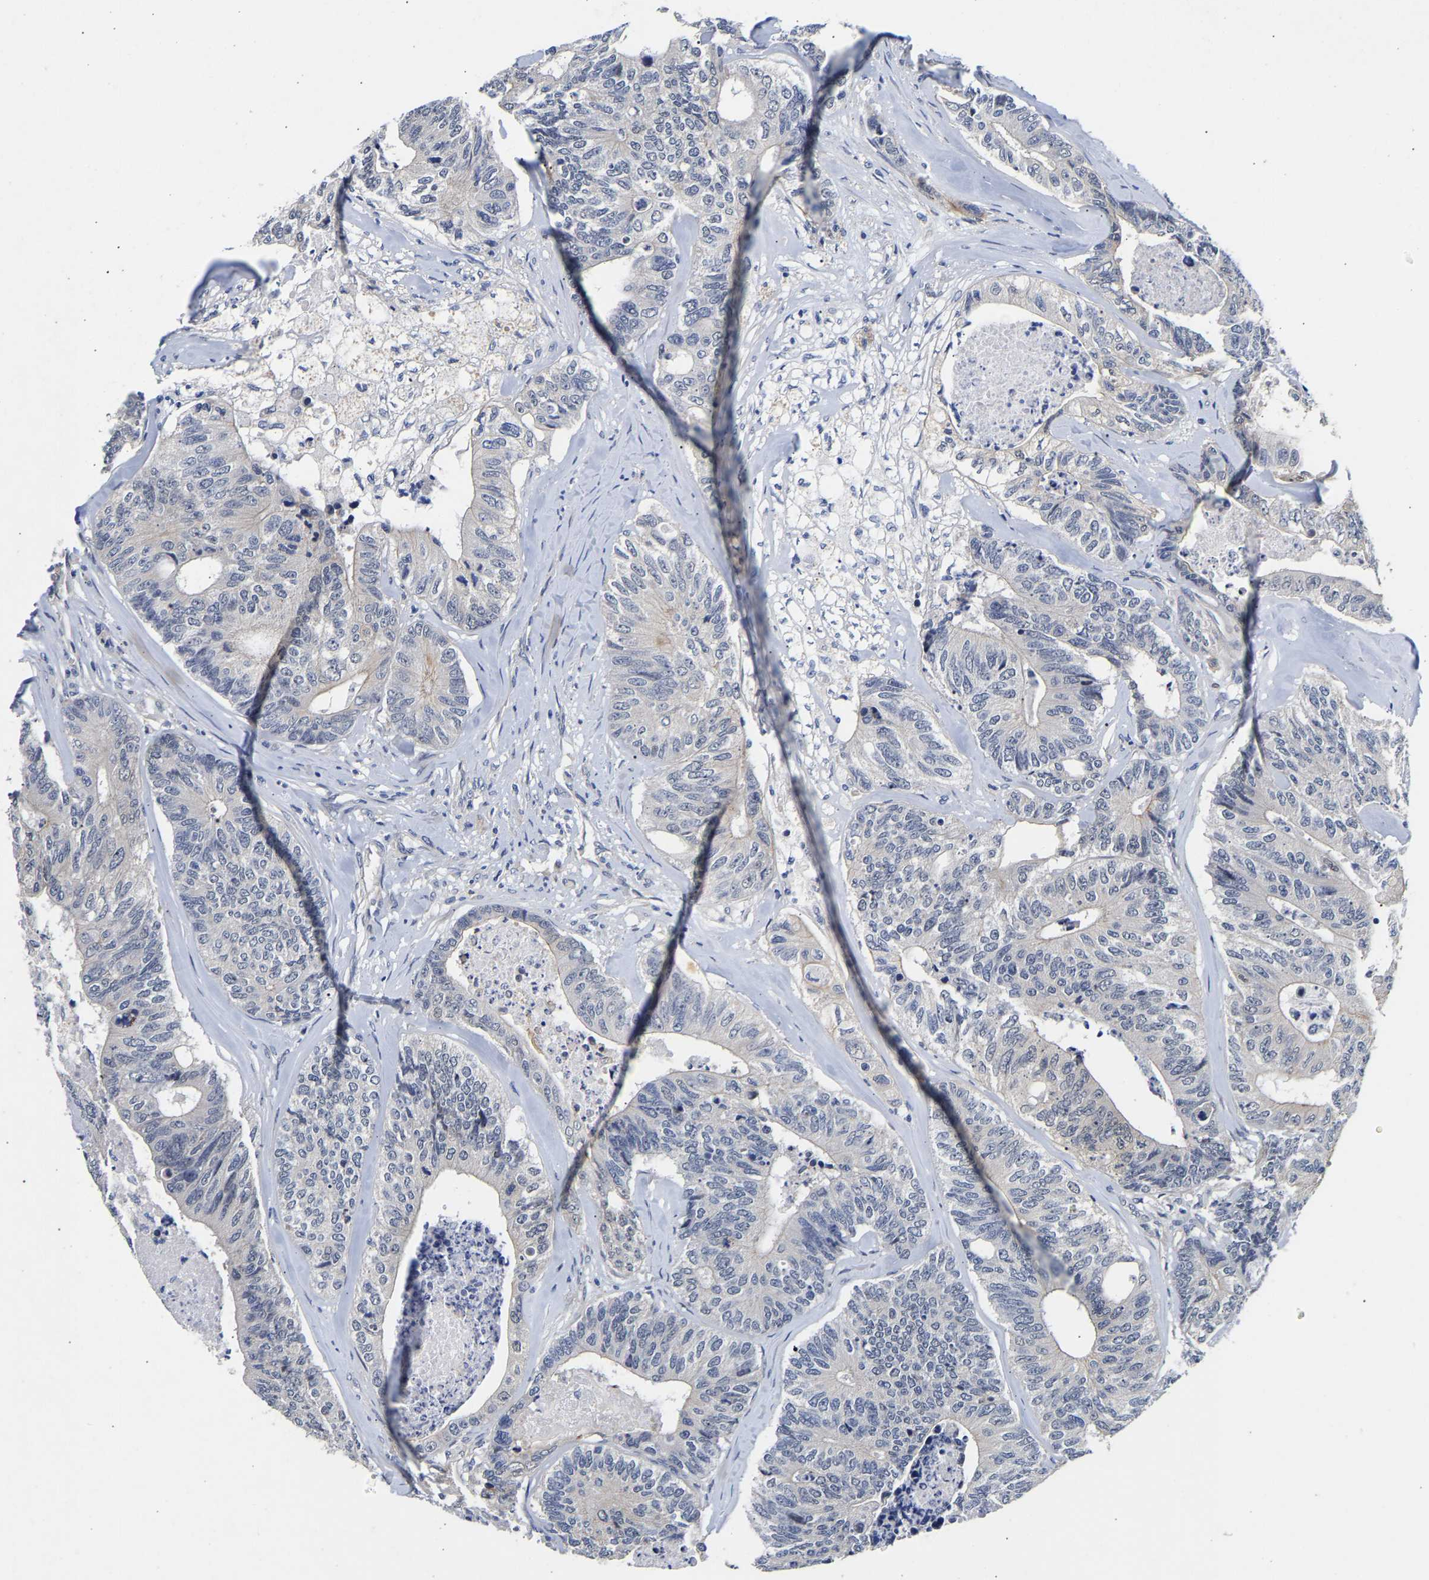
{"staining": {"intensity": "negative", "quantity": "none", "location": "none"}, "tissue": "colorectal cancer", "cell_type": "Tumor cells", "image_type": "cancer", "snomed": [{"axis": "morphology", "description": "Adenocarcinoma, NOS"}, {"axis": "topography", "description": "Colon"}], "caption": "Immunohistochemical staining of human colorectal adenocarcinoma demonstrates no significant positivity in tumor cells.", "gene": "CCDC6", "patient": {"sex": "female", "age": 67}}